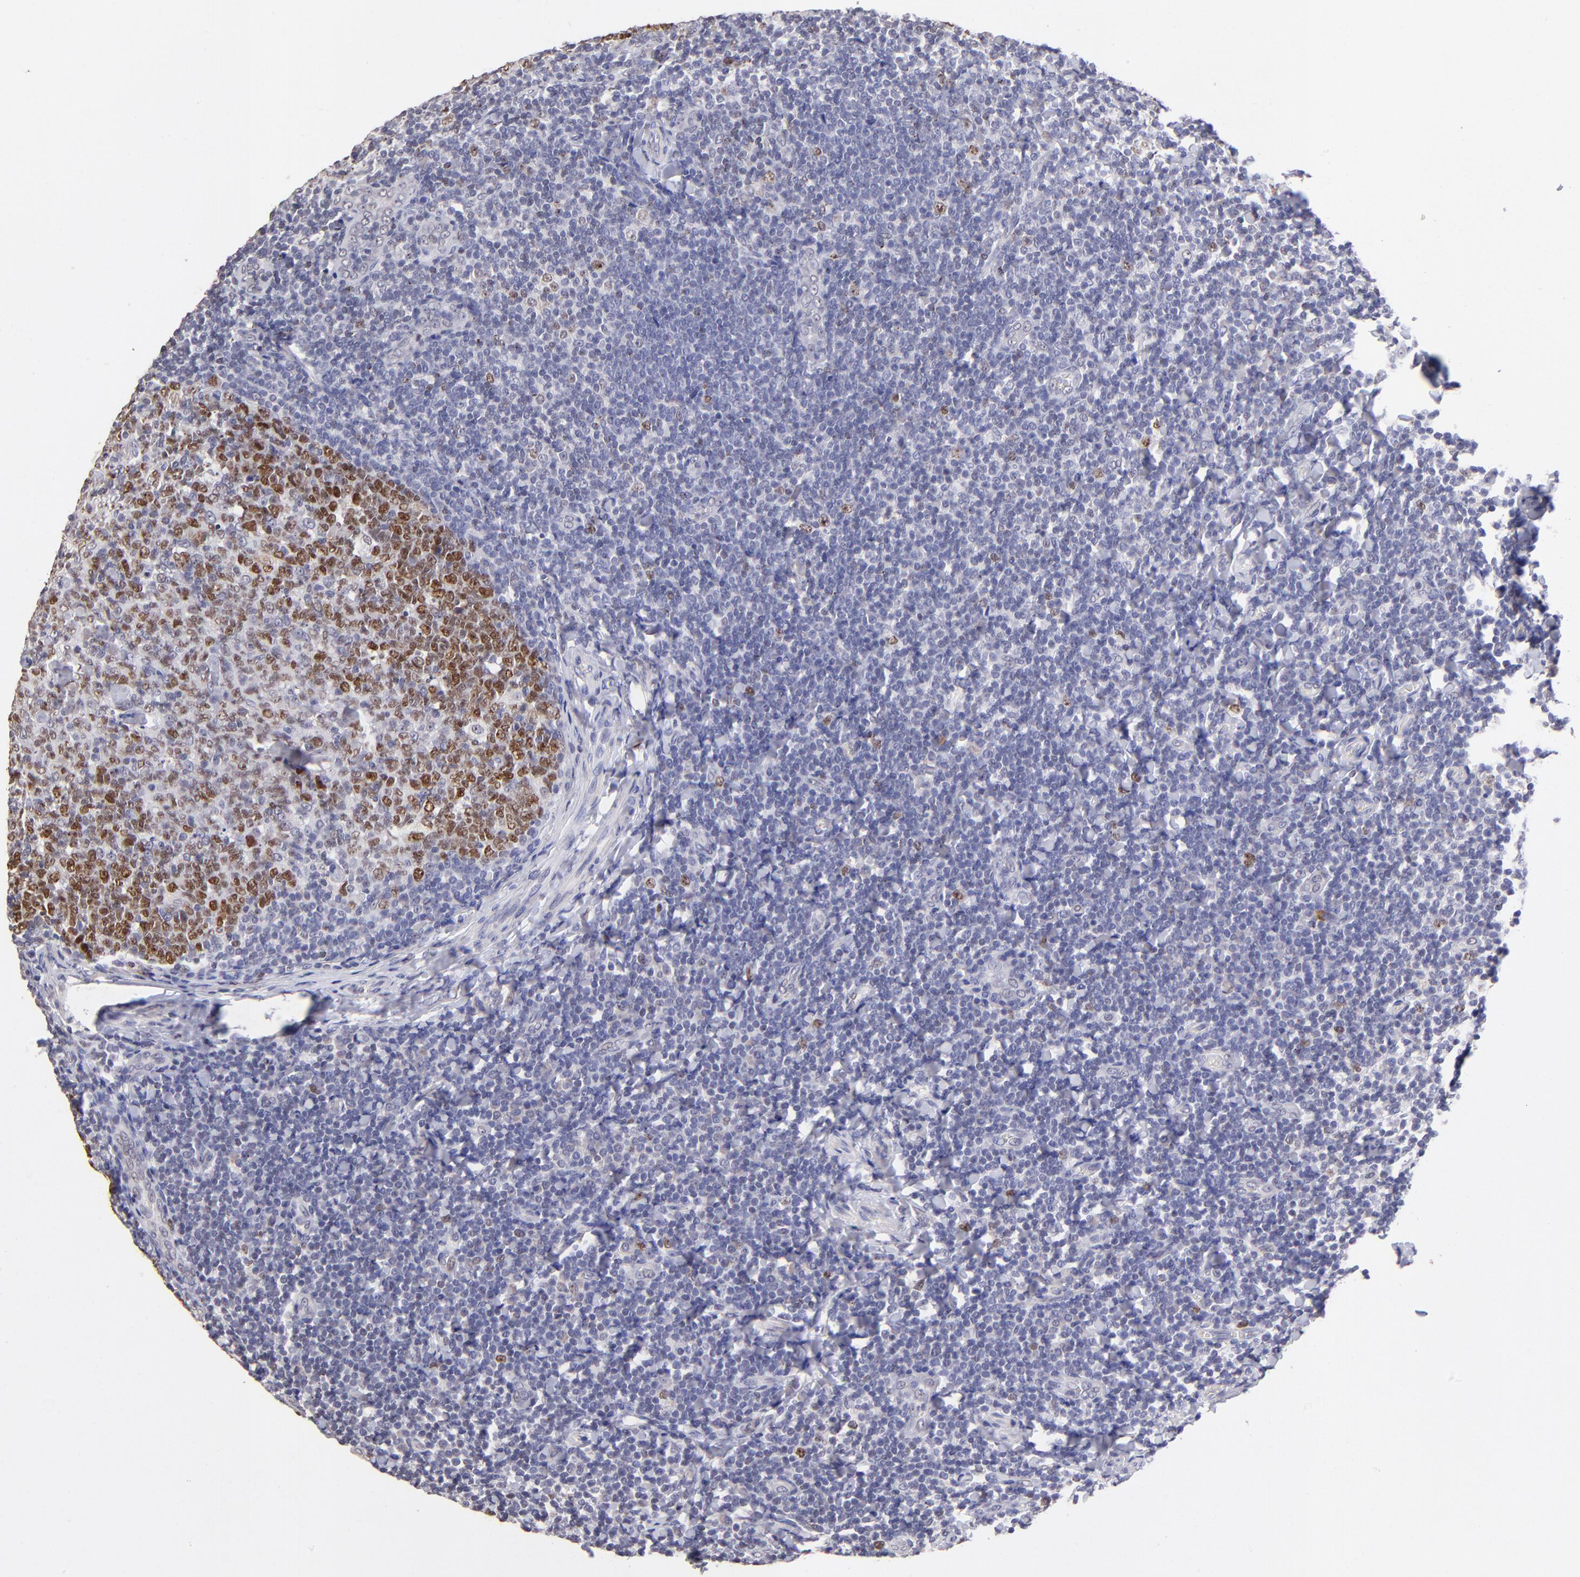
{"staining": {"intensity": "strong", "quantity": ">75%", "location": "nuclear"}, "tissue": "tonsil", "cell_type": "Germinal center cells", "image_type": "normal", "snomed": [{"axis": "morphology", "description": "Normal tissue, NOS"}, {"axis": "topography", "description": "Tonsil"}], "caption": "Human tonsil stained for a protein (brown) exhibits strong nuclear positive positivity in about >75% of germinal center cells.", "gene": "DNMT1", "patient": {"sex": "male", "age": 31}}